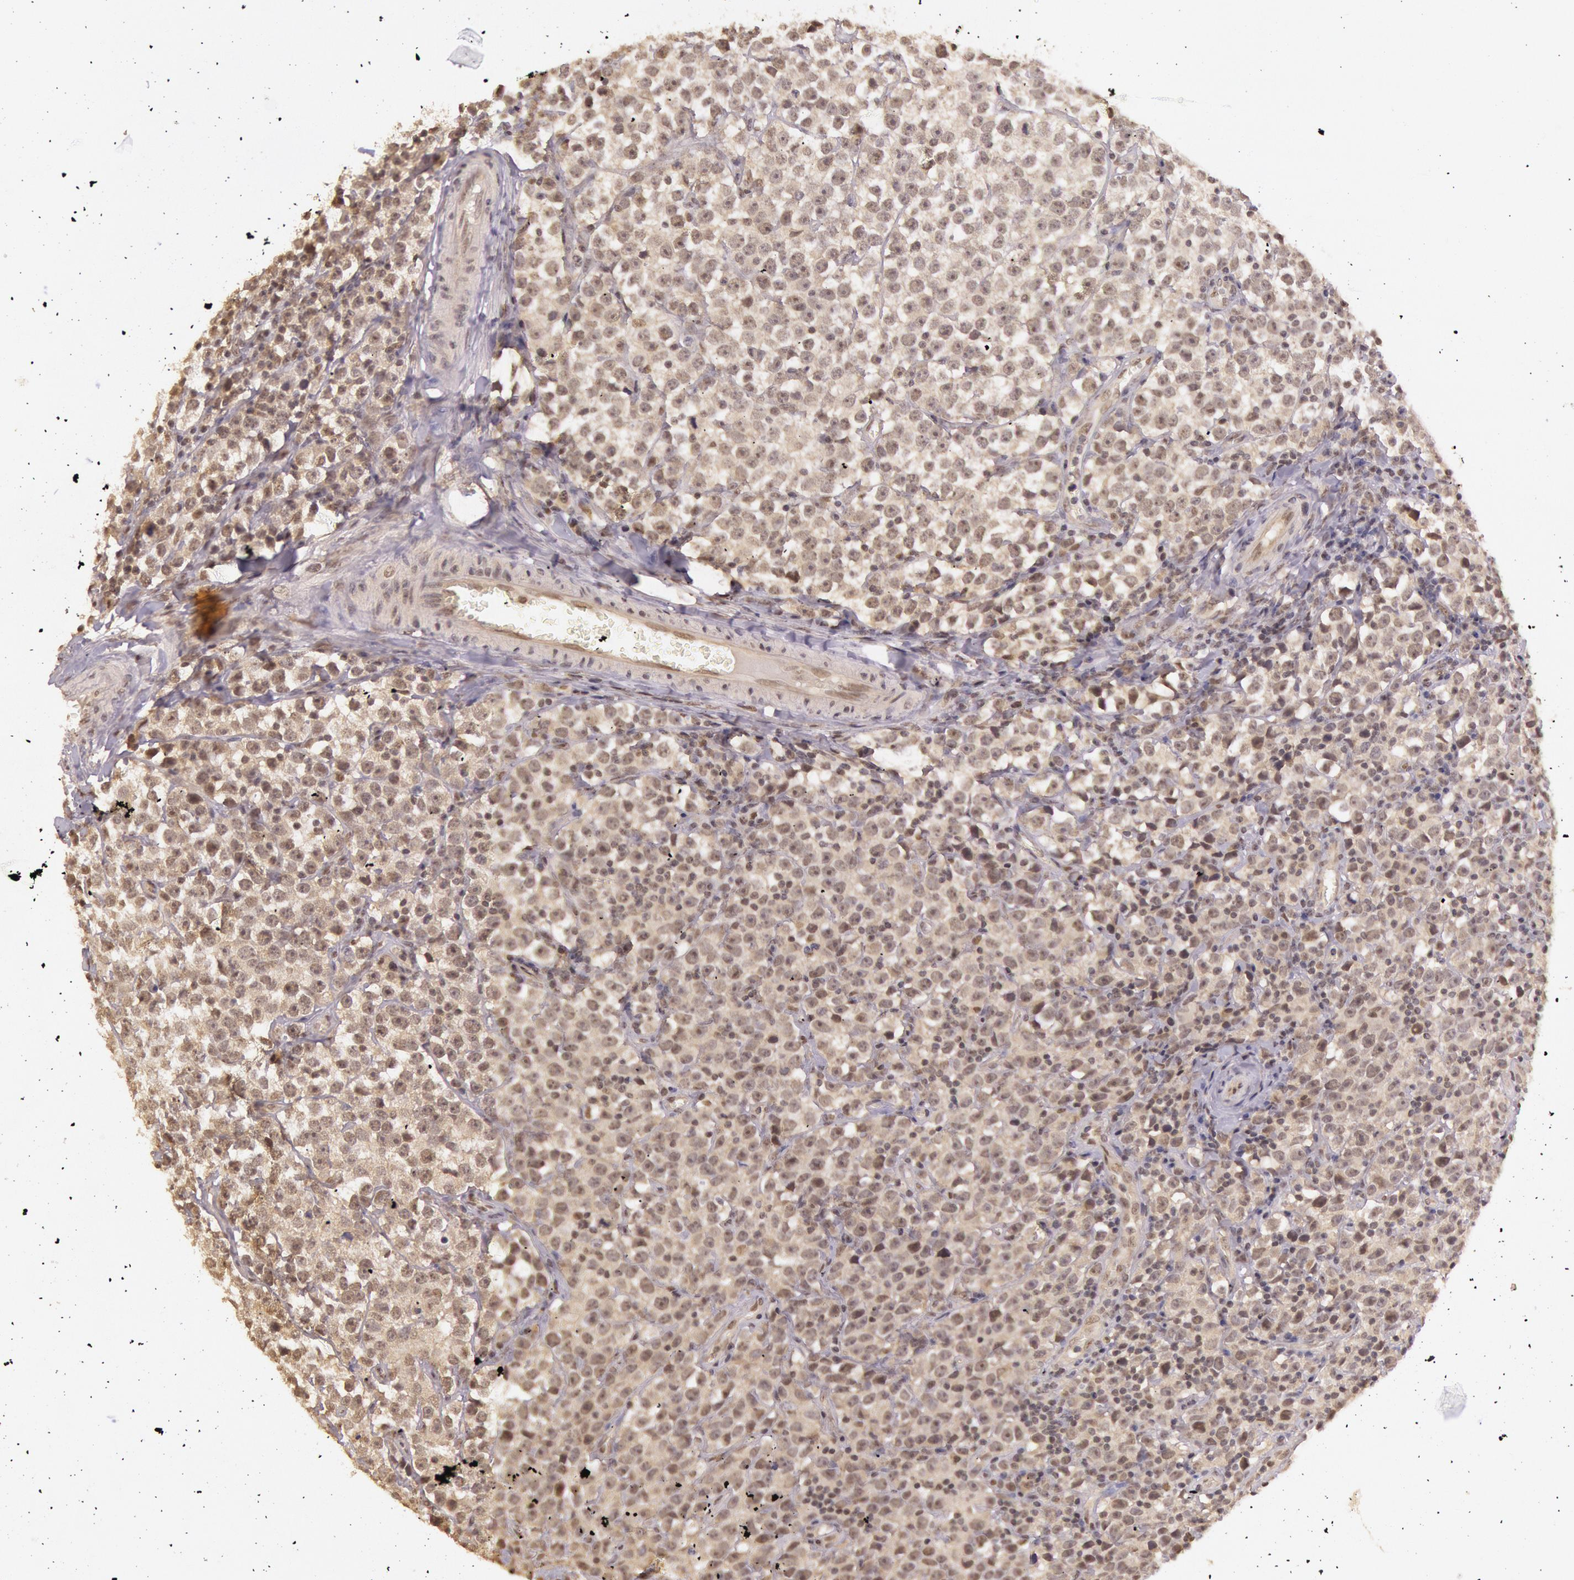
{"staining": {"intensity": "weak", "quantity": ">75%", "location": "cytoplasmic/membranous"}, "tissue": "testis cancer", "cell_type": "Tumor cells", "image_type": "cancer", "snomed": [{"axis": "morphology", "description": "Seminoma, NOS"}, {"axis": "topography", "description": "Testis"}], "caption": "Testis cancer (seminoma) stained with a protein marker exhibits weak staining in tumor cells.", "gene": "RTL10", "patient": {"sex": "male", "age": 25}}